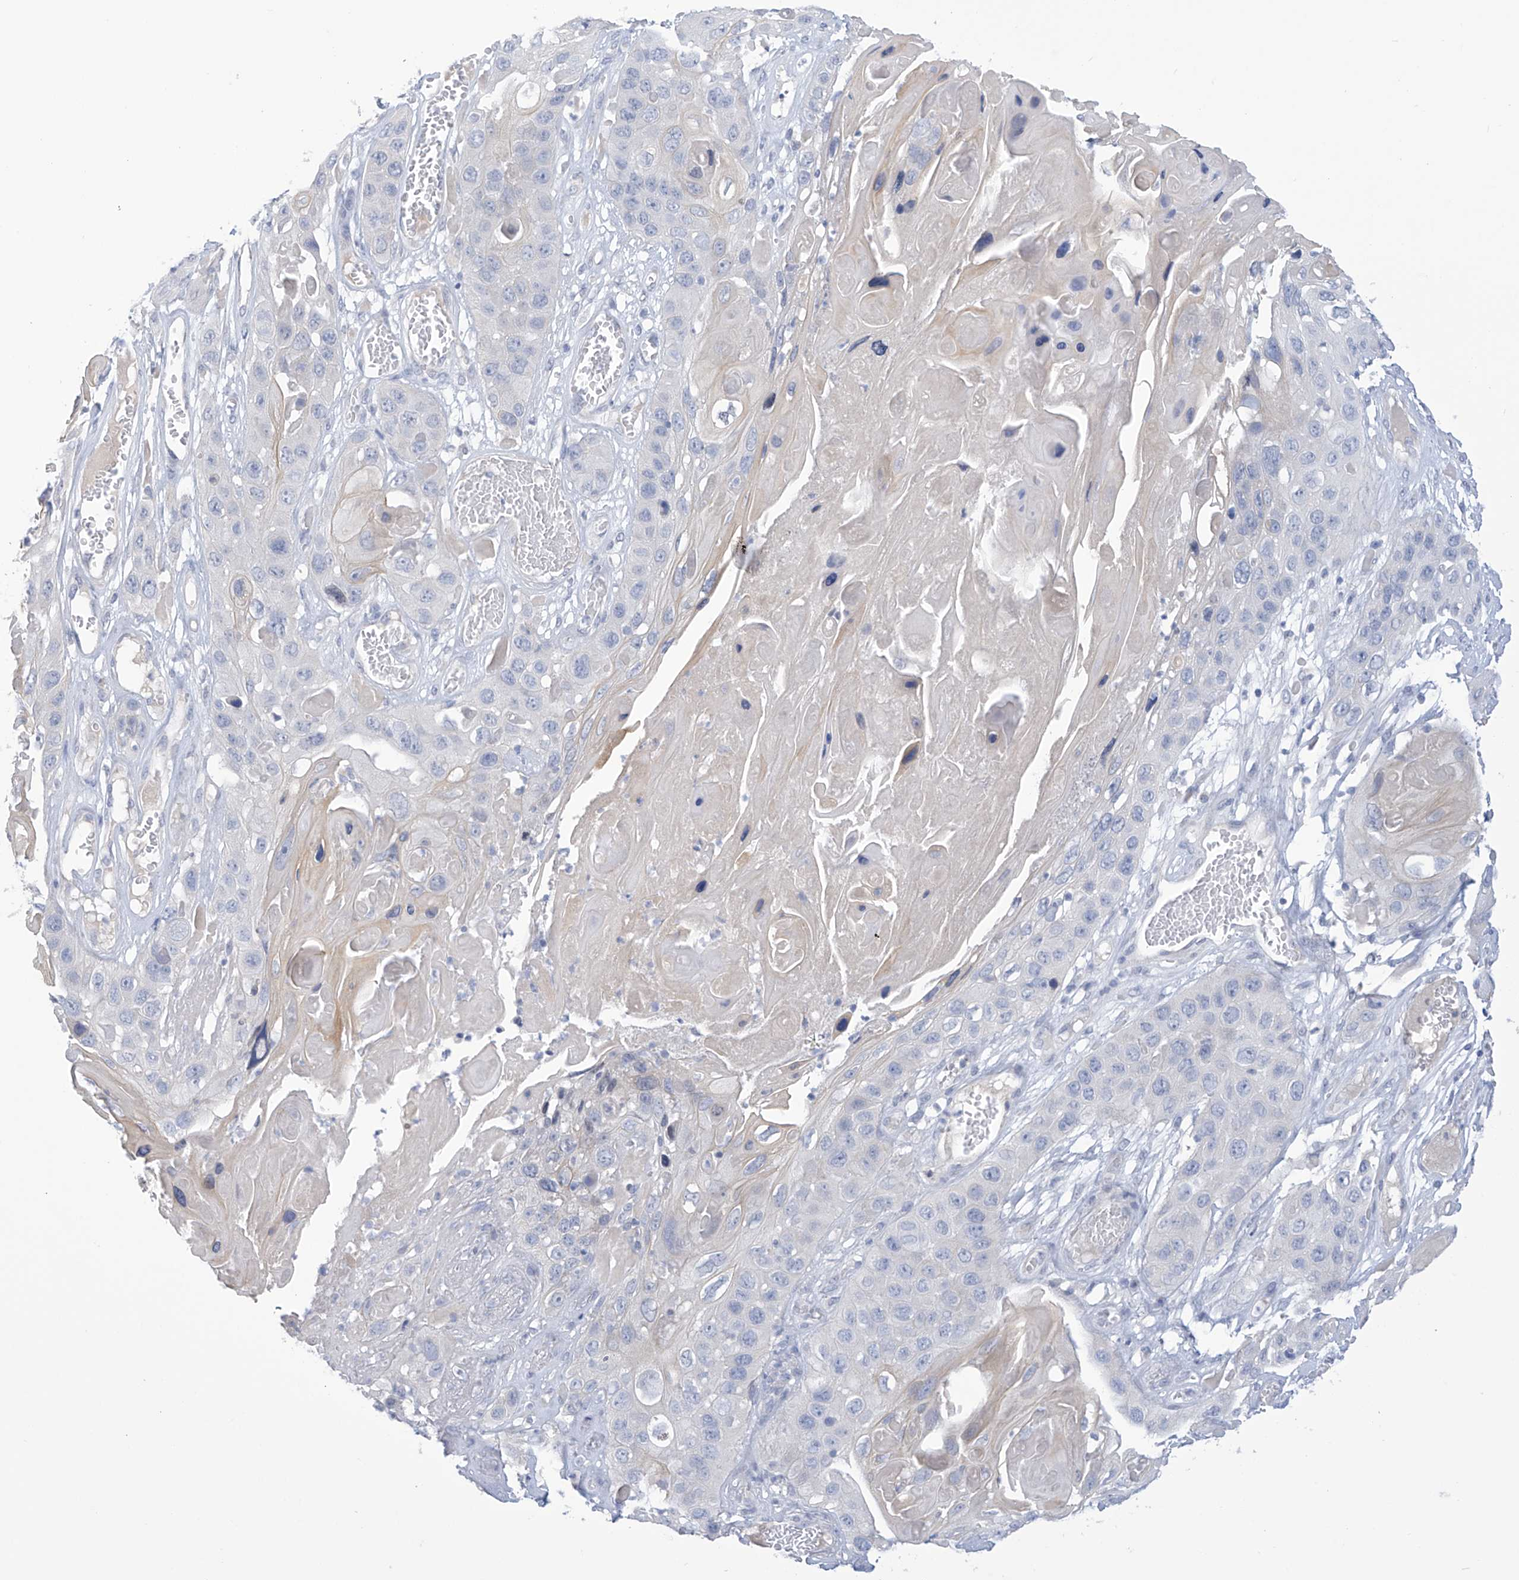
{"staining": {"intensity": "negative", "quantity": "none", "location": "none"}, "tissue": "skin cancer", "cell_type": "Tumor cells", "image_type": "cancer", "snomed": [{"axis": "morphology", "description": "Squamous cell carcinoma, NOS"}, {"axis": "topography", "description": "Skin"}], "caption": "DAB (3,3'-diaminobenzidine) immunohistochemical staining of skin squamous cell carcinoma displays no significant expression in tumor cells.", "gene": "IBA57", "patient": {"sex": "male", "age": 55}}